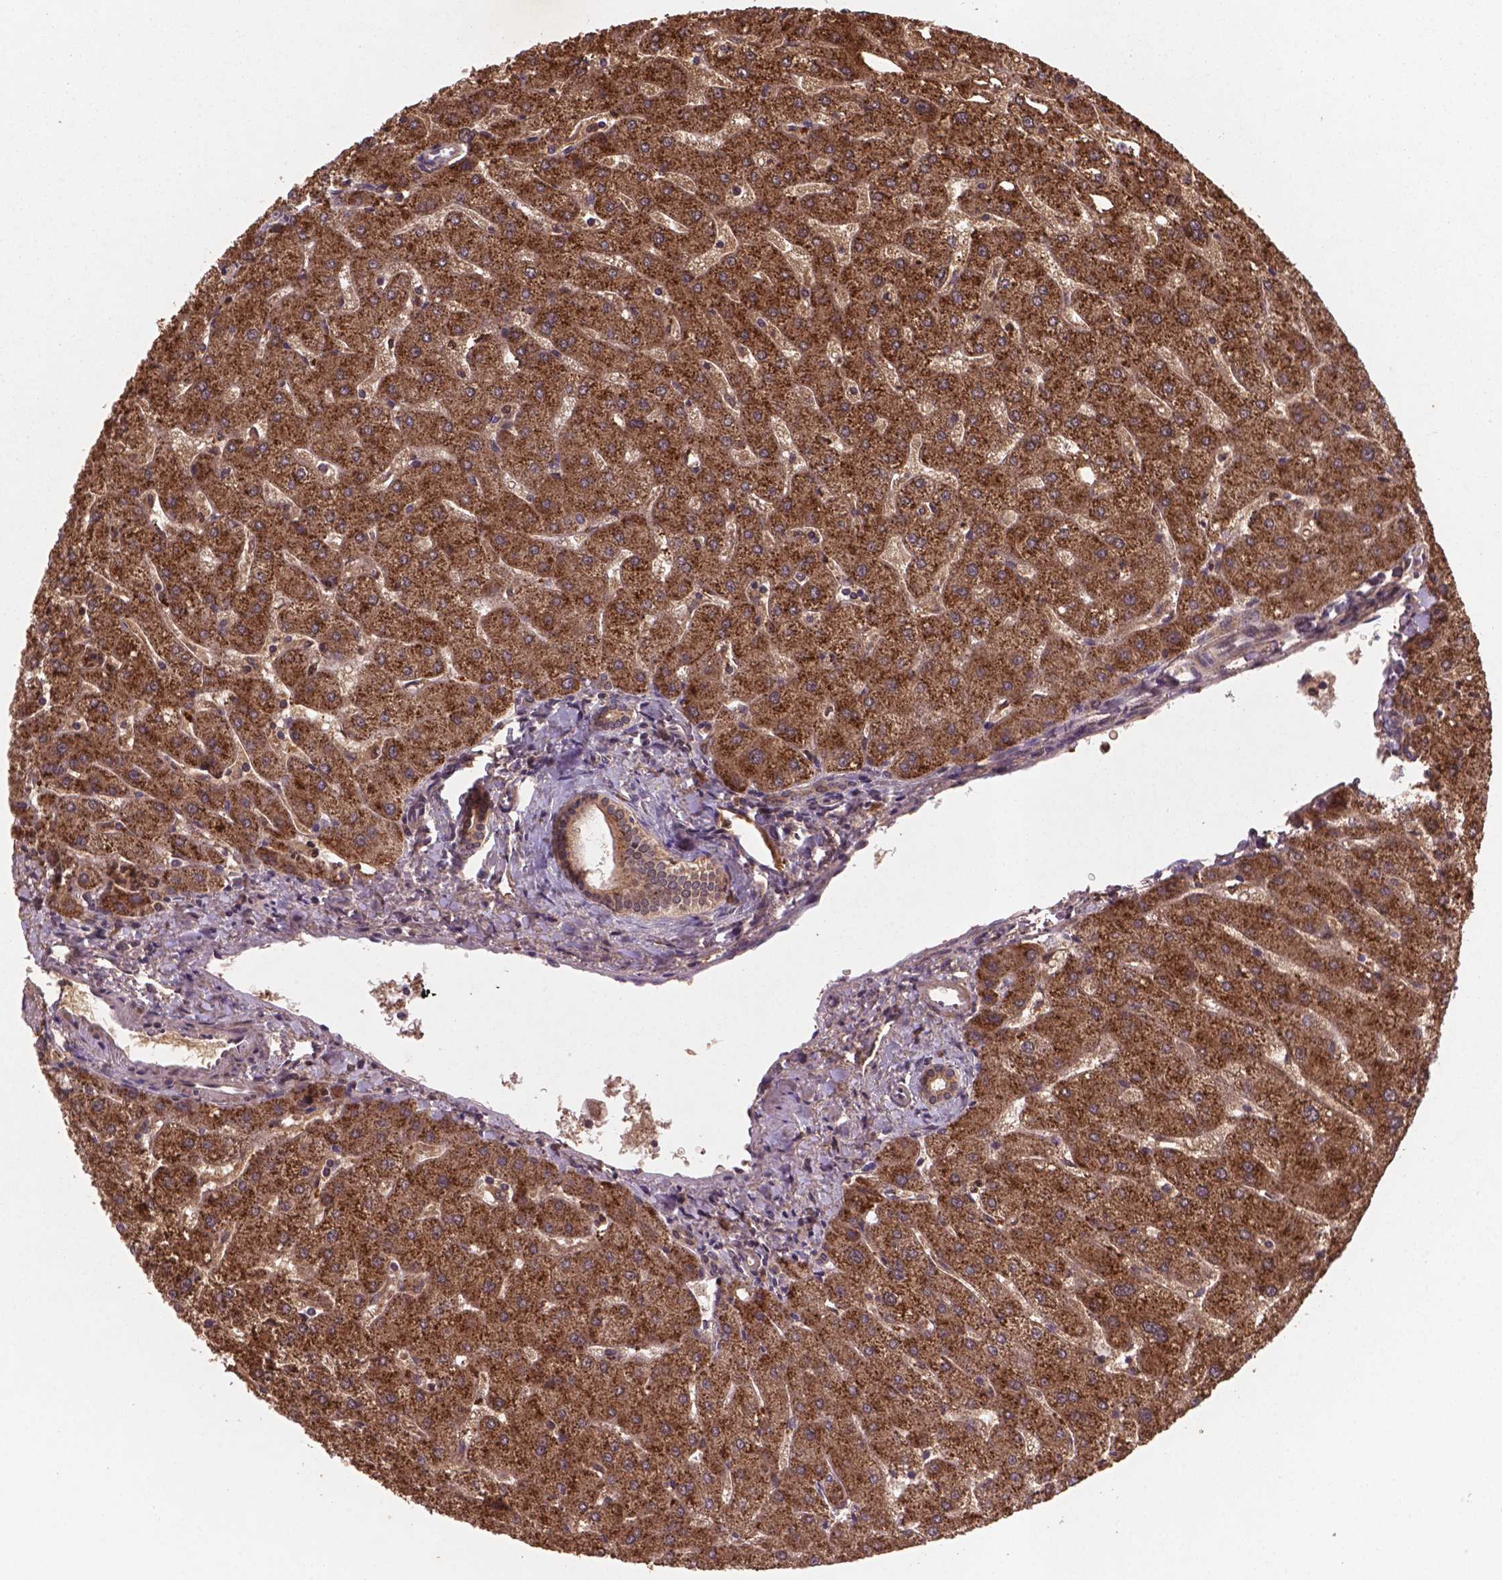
{"staining": {"intensity": "weak", "quantity": ">75%", "location": "cytoplasmic/membranous"}, "tissue": "liver", "cell_type": "Cholangiocytes", "image_type": "normal", "snomed": [{"axis": "morphology", "description": "Normal tissue, NOS"}, {"axis": "topography", "description": "Liver"}], "caption": "Cholangiocytes exhibit low levels of weak cytoplasmic/membranous staining in about >75% of cells in unremarkable human liver. (DAB (3,3'-diaminobenzidine) = brown stain, brightfield microscopy at high magnification).", "gene": "NIPAL2", "patient": {"sex": "male", "age": 67}}